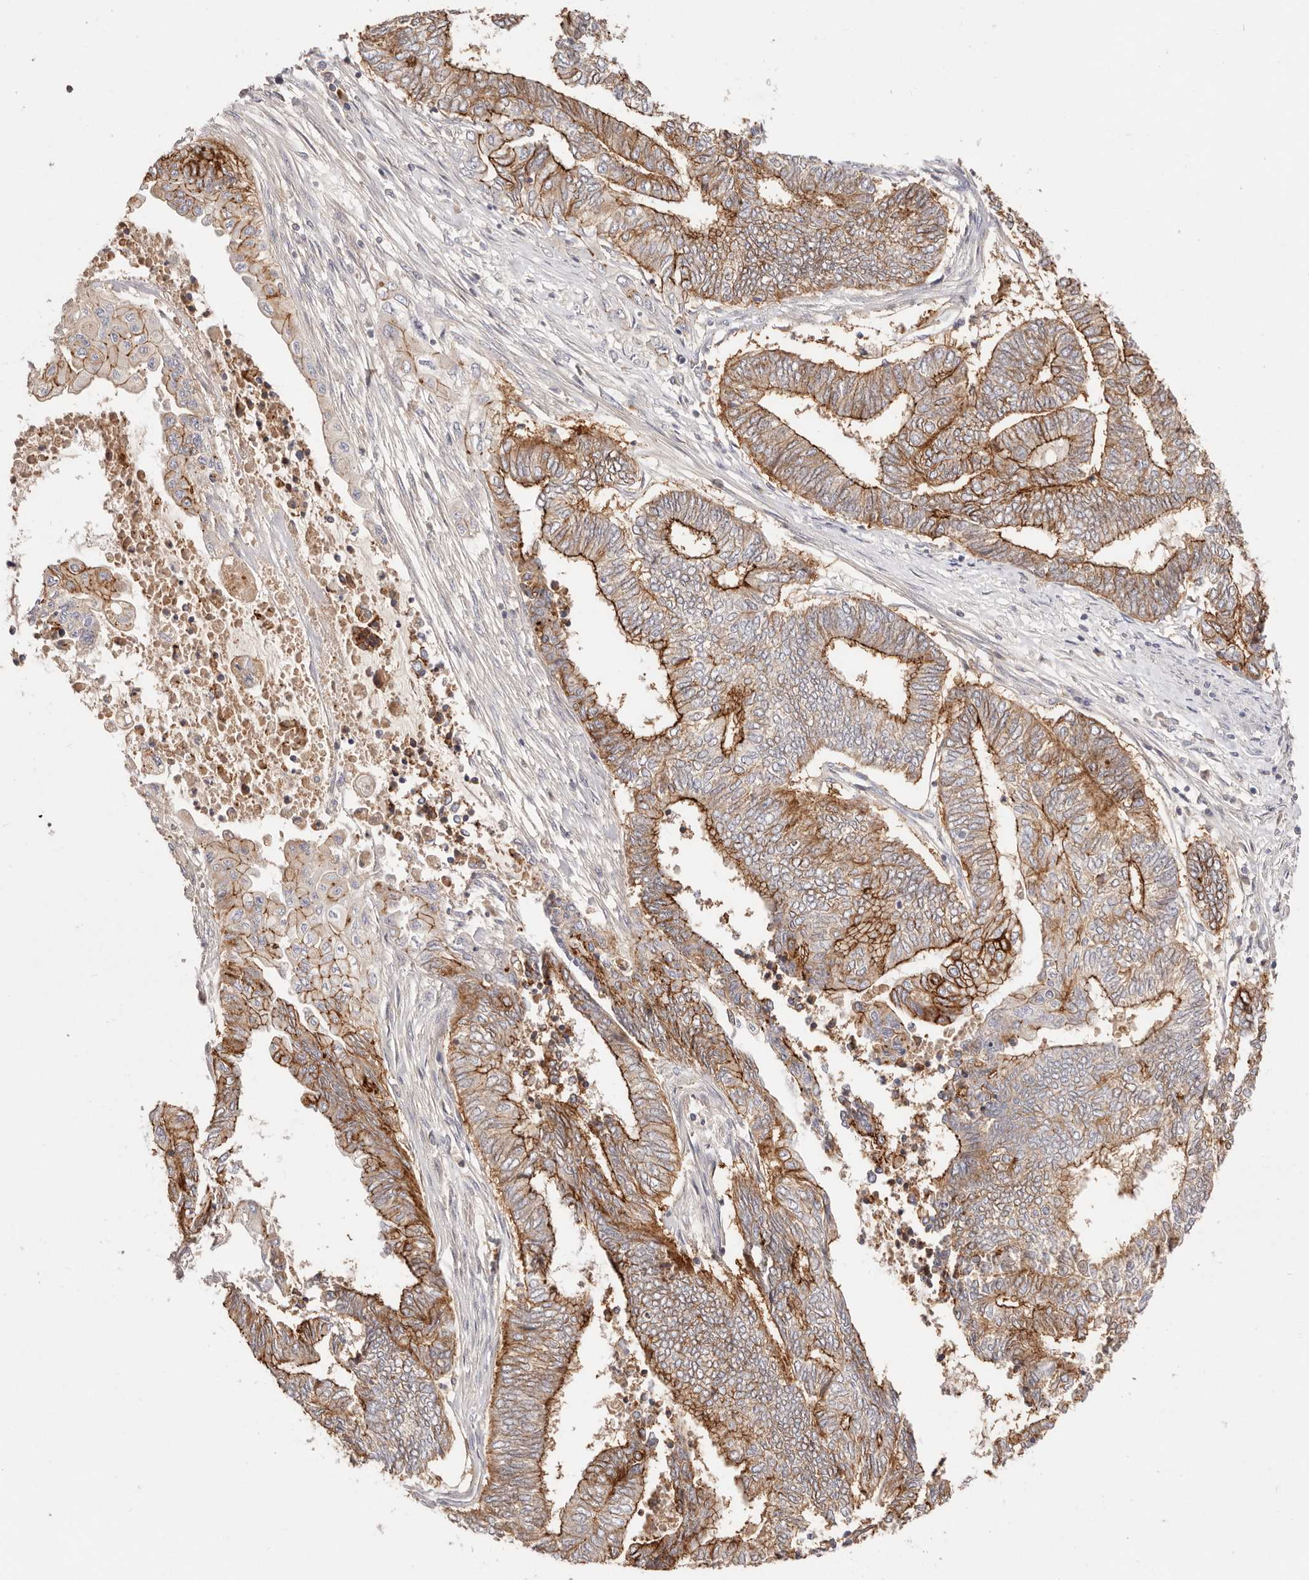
{"staining": {"intensity": "moderate", "quantity": ">75%", "location": "cytoplasmic/membranous"}, "tissue": "endometrial cancer", "cell_type": "Tumor cells", "image_type": "cancer", "snomed": [{"axis": "morphology", "description": "Adenocarcinoma, NOS"}, {"axis": "topography", "description": "Uterus"}, {"axis": "topography", "description": "Endometrium"}], "caption": "A medium amount of moderate cytoplasmic/membranous staining is present in about >75% of tumor cells in adenocarcinoma (endometrial) tissue. The protein of interest is shown in brown color, while the nuclei are stained blue.", "gene": "CXADR", "patient": {"sex": "female", "age": 70}}